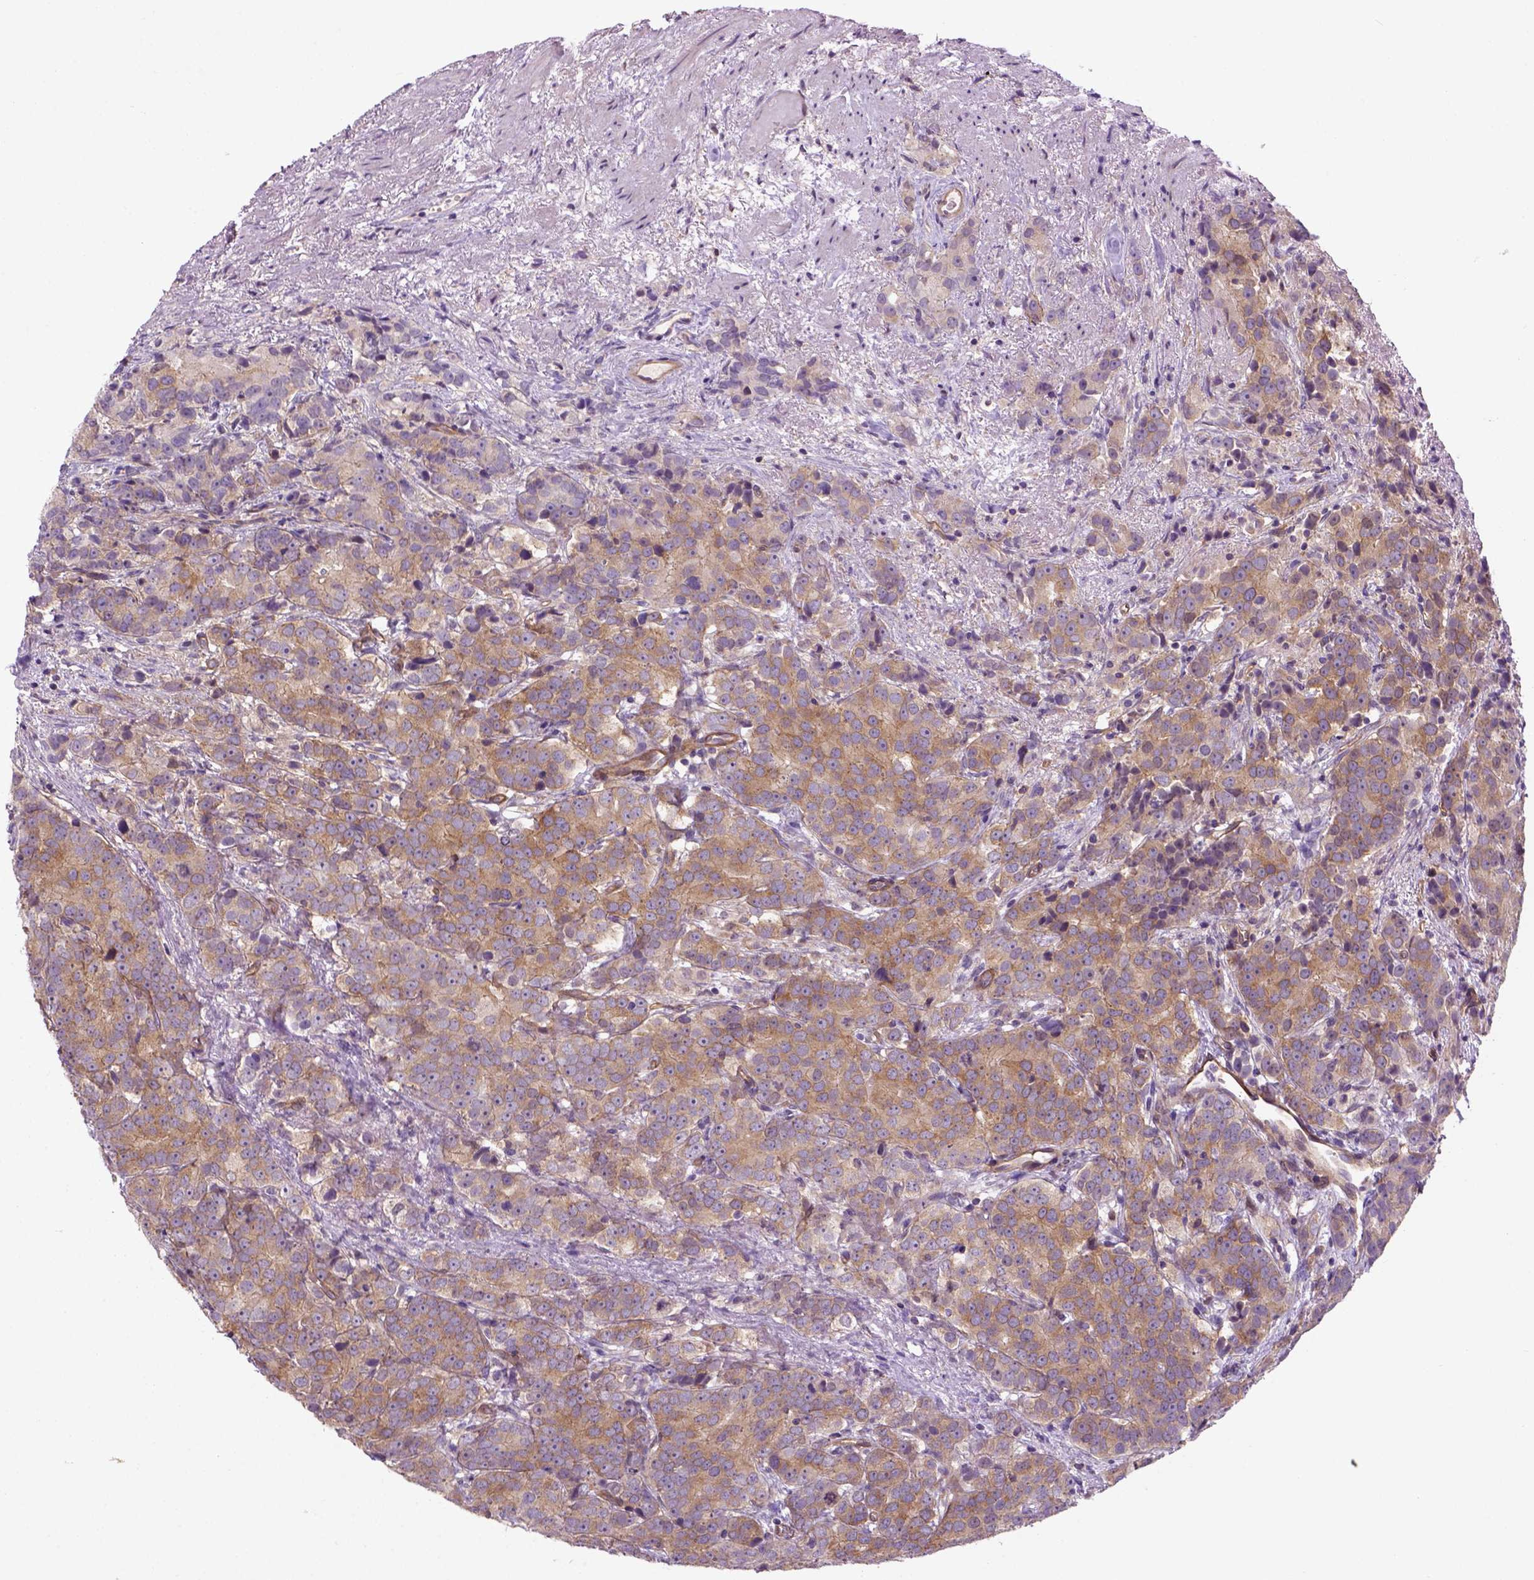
{"staining": {"intensity": "moderate", "quantity": ">75%", "location": "cytoplasmic/membranous"}, "tissue": "prostate cancer", "cell_type": "Tumor cells", "image_type": "cancer", "snomed": [{"axis": "morphology", "description": "Adenocarcinoma, High grade"}, {"axis": "topography", "description": "Prostate"}], "caption": "Moderate cytoplasmic/membranous expression is appreciated in about >75% of tumor cells in prostate cancer. The staining was performed using DAB (3,3'-diaminobenzidine) to visualize the protein expression in brown, while the nuclei were stained in blue with hematoxylin (Magnification: 20x).", "gene": "CASKIN2", "patient": {"sex": "male", "age": 90}}